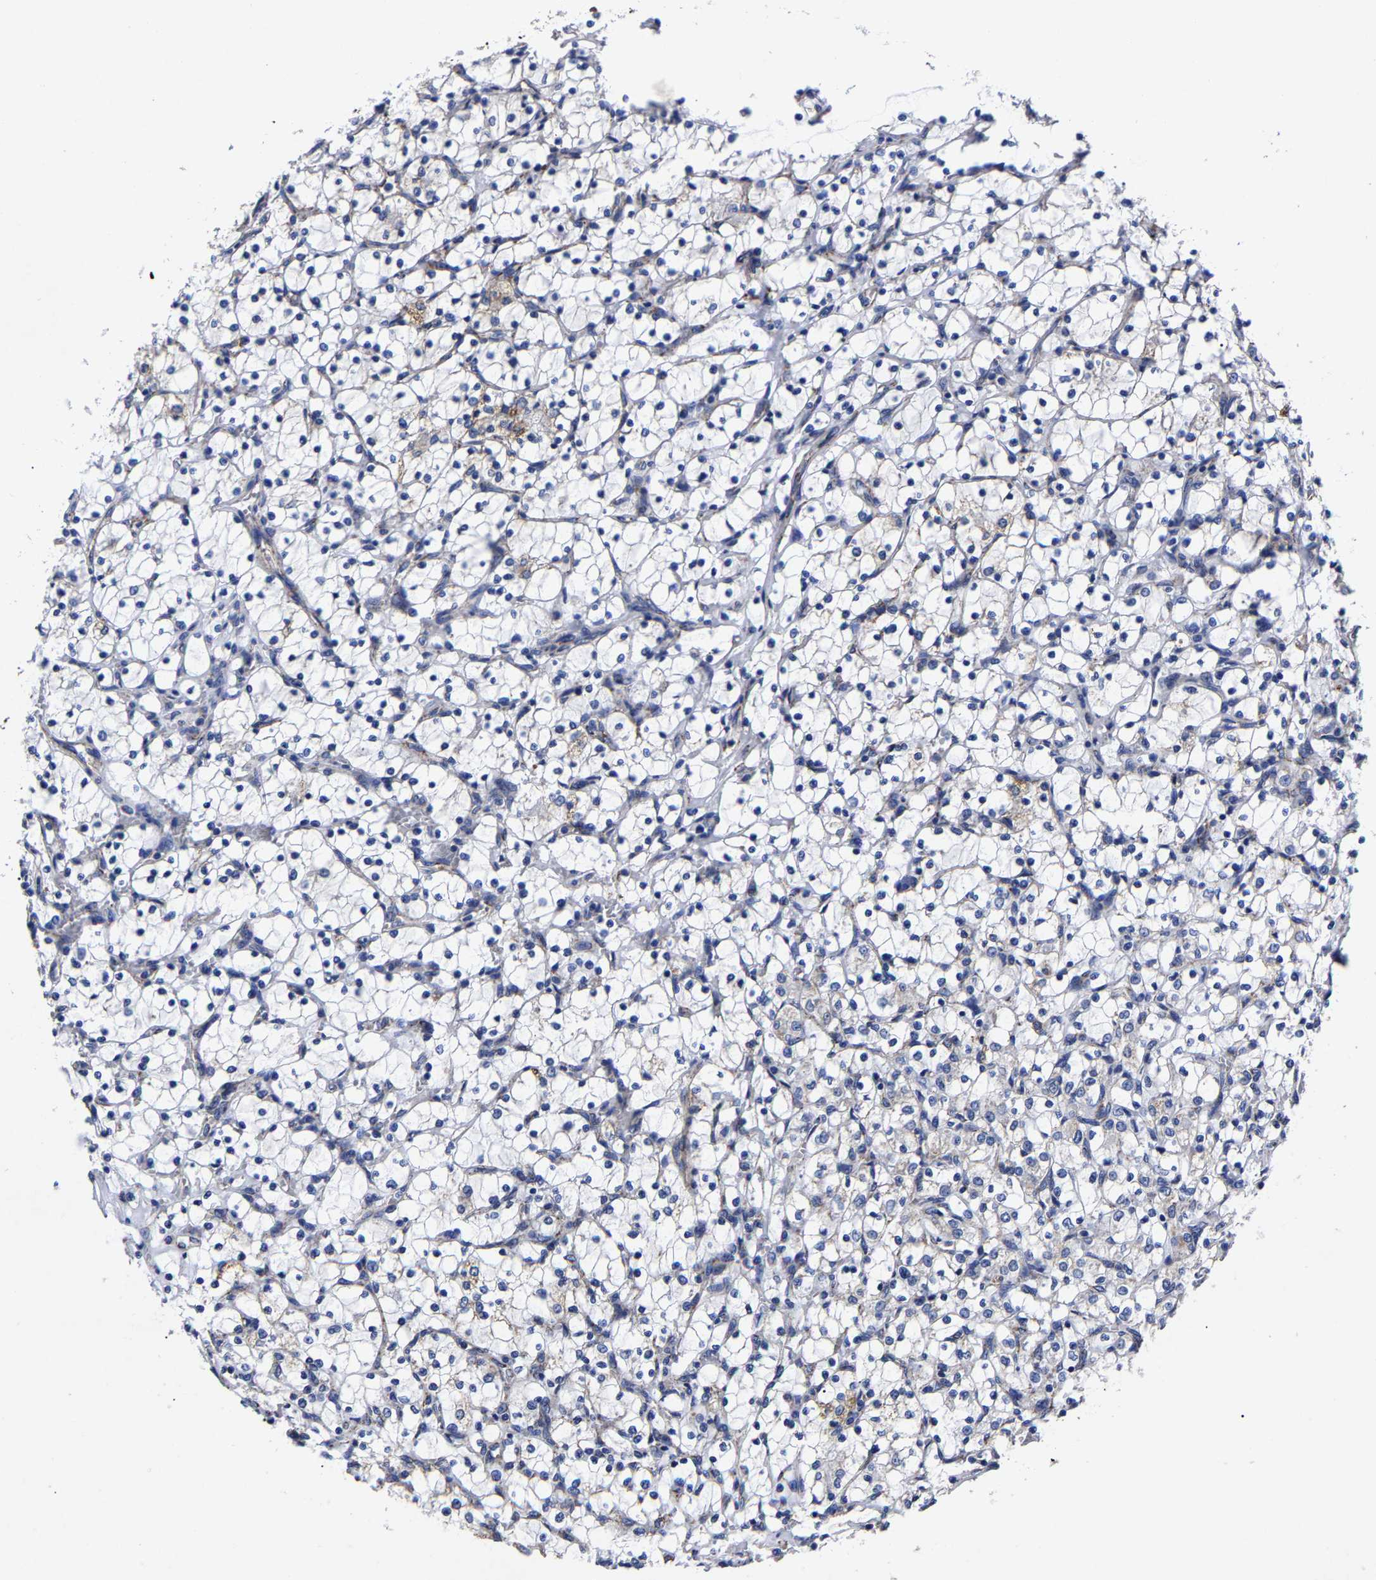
{"staining": {"intensity": "weak", "quantity": "<25%", "location": "cytoplasmic/membranous"}, "tissue": "renal cancer", "cell_type": "Tumor cells", "image_type": "cancer", "snomed": [{"axis": "morphology", "description": "Adenocarcinoma, NOS"}, {"axis": "topography", "description": "Kidney"}], "caption": "DAB (3,3'-diaminobenzidine) immunohistochemical staining of human renal cancer shows no significant positivity in tumor cells.", "gene": "AASS", "patient": {"sex": "female", "age": 69}}